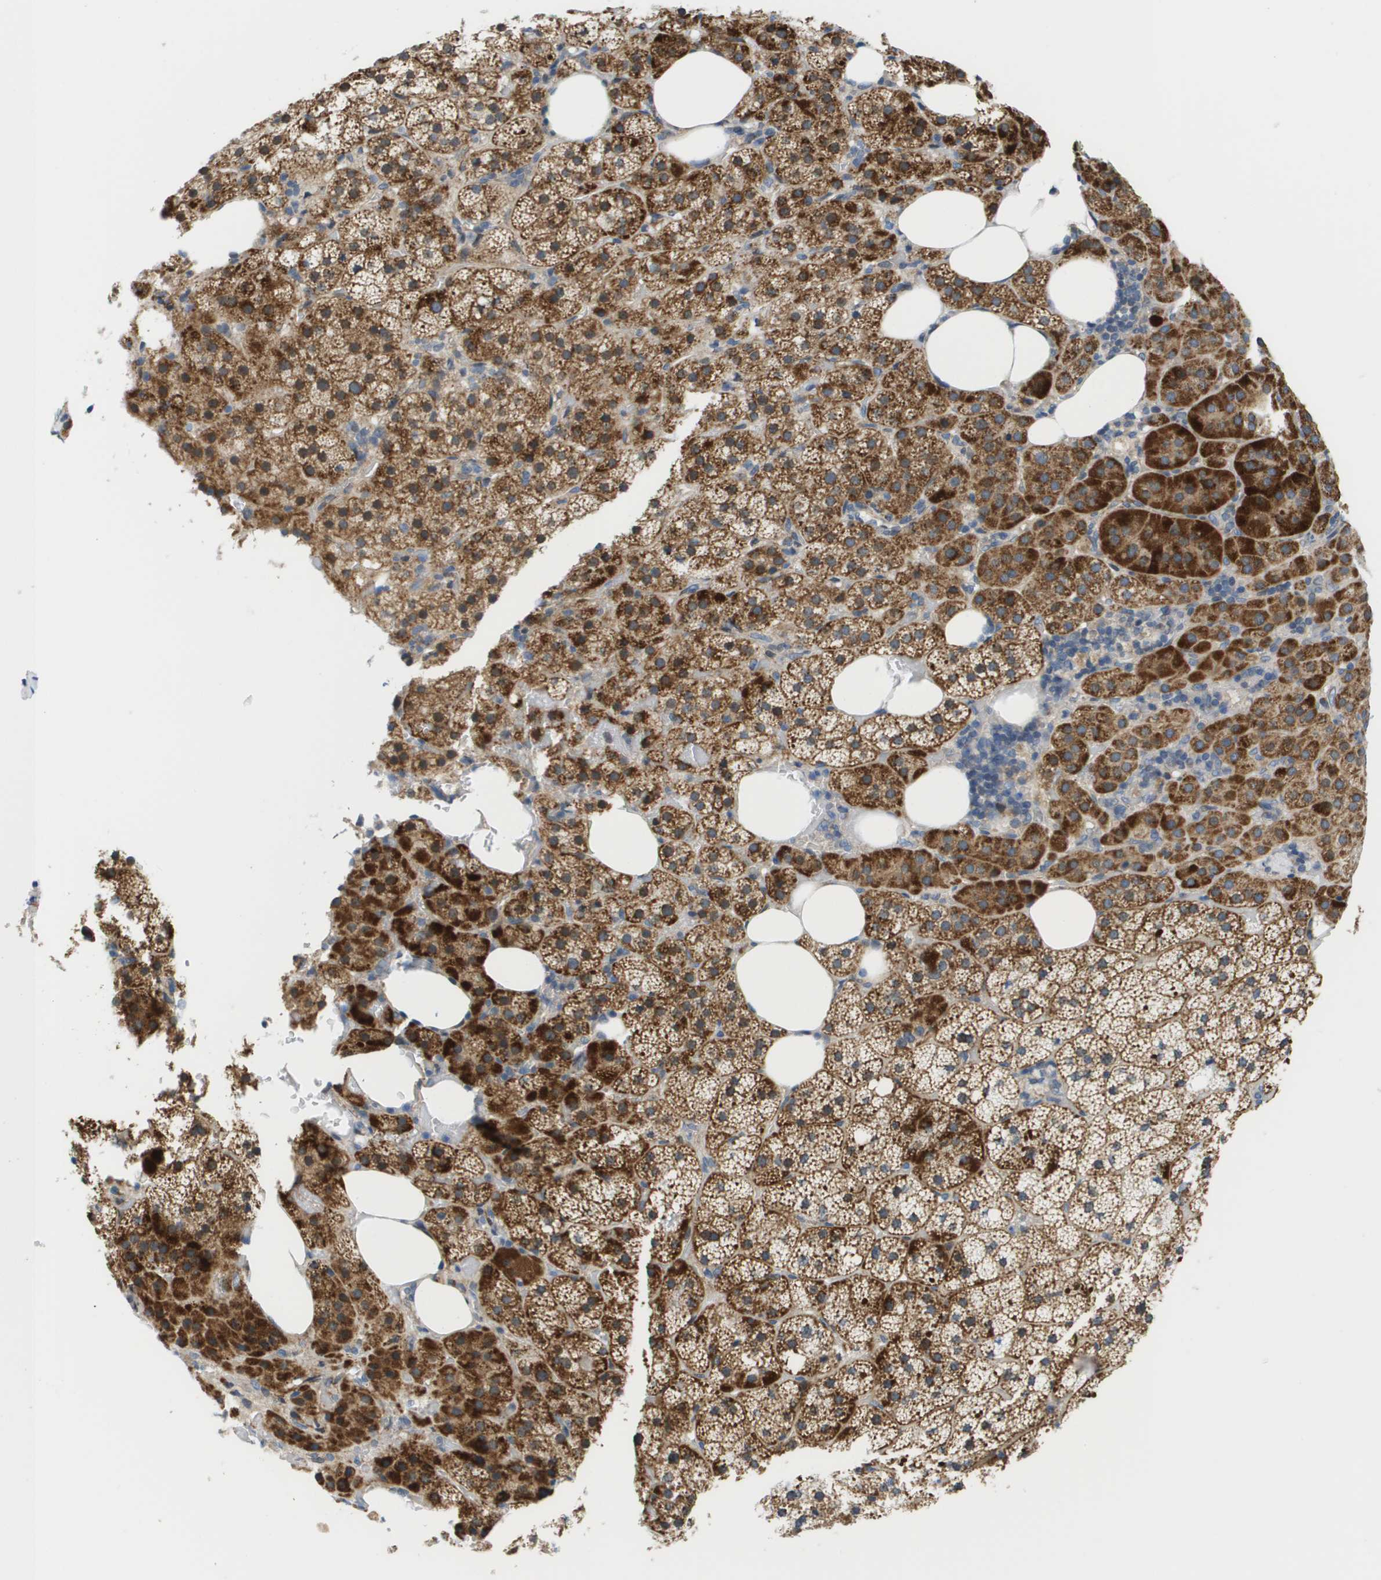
{"staining": {"intensity": "strong", "quantity": ">75%", "location": "cytoplasmic/membranous"}, "tissue": "adrenal gland", "cell_type": "Glandular cells", "image_type": "normal", "snomed": [{"axis": "morphology", "description": "Normal tissue, NOS"}, {"axis": "topography", "description": "Adrenal gland"}], "caption": "Strong cytoplasmic/membranous expression for a protein is present in about >75% of glandular cells of normal adrenal gland using immunohistochemistry.", "gene": "KRT23", "patient": {"sex": "female", "age": 59}}